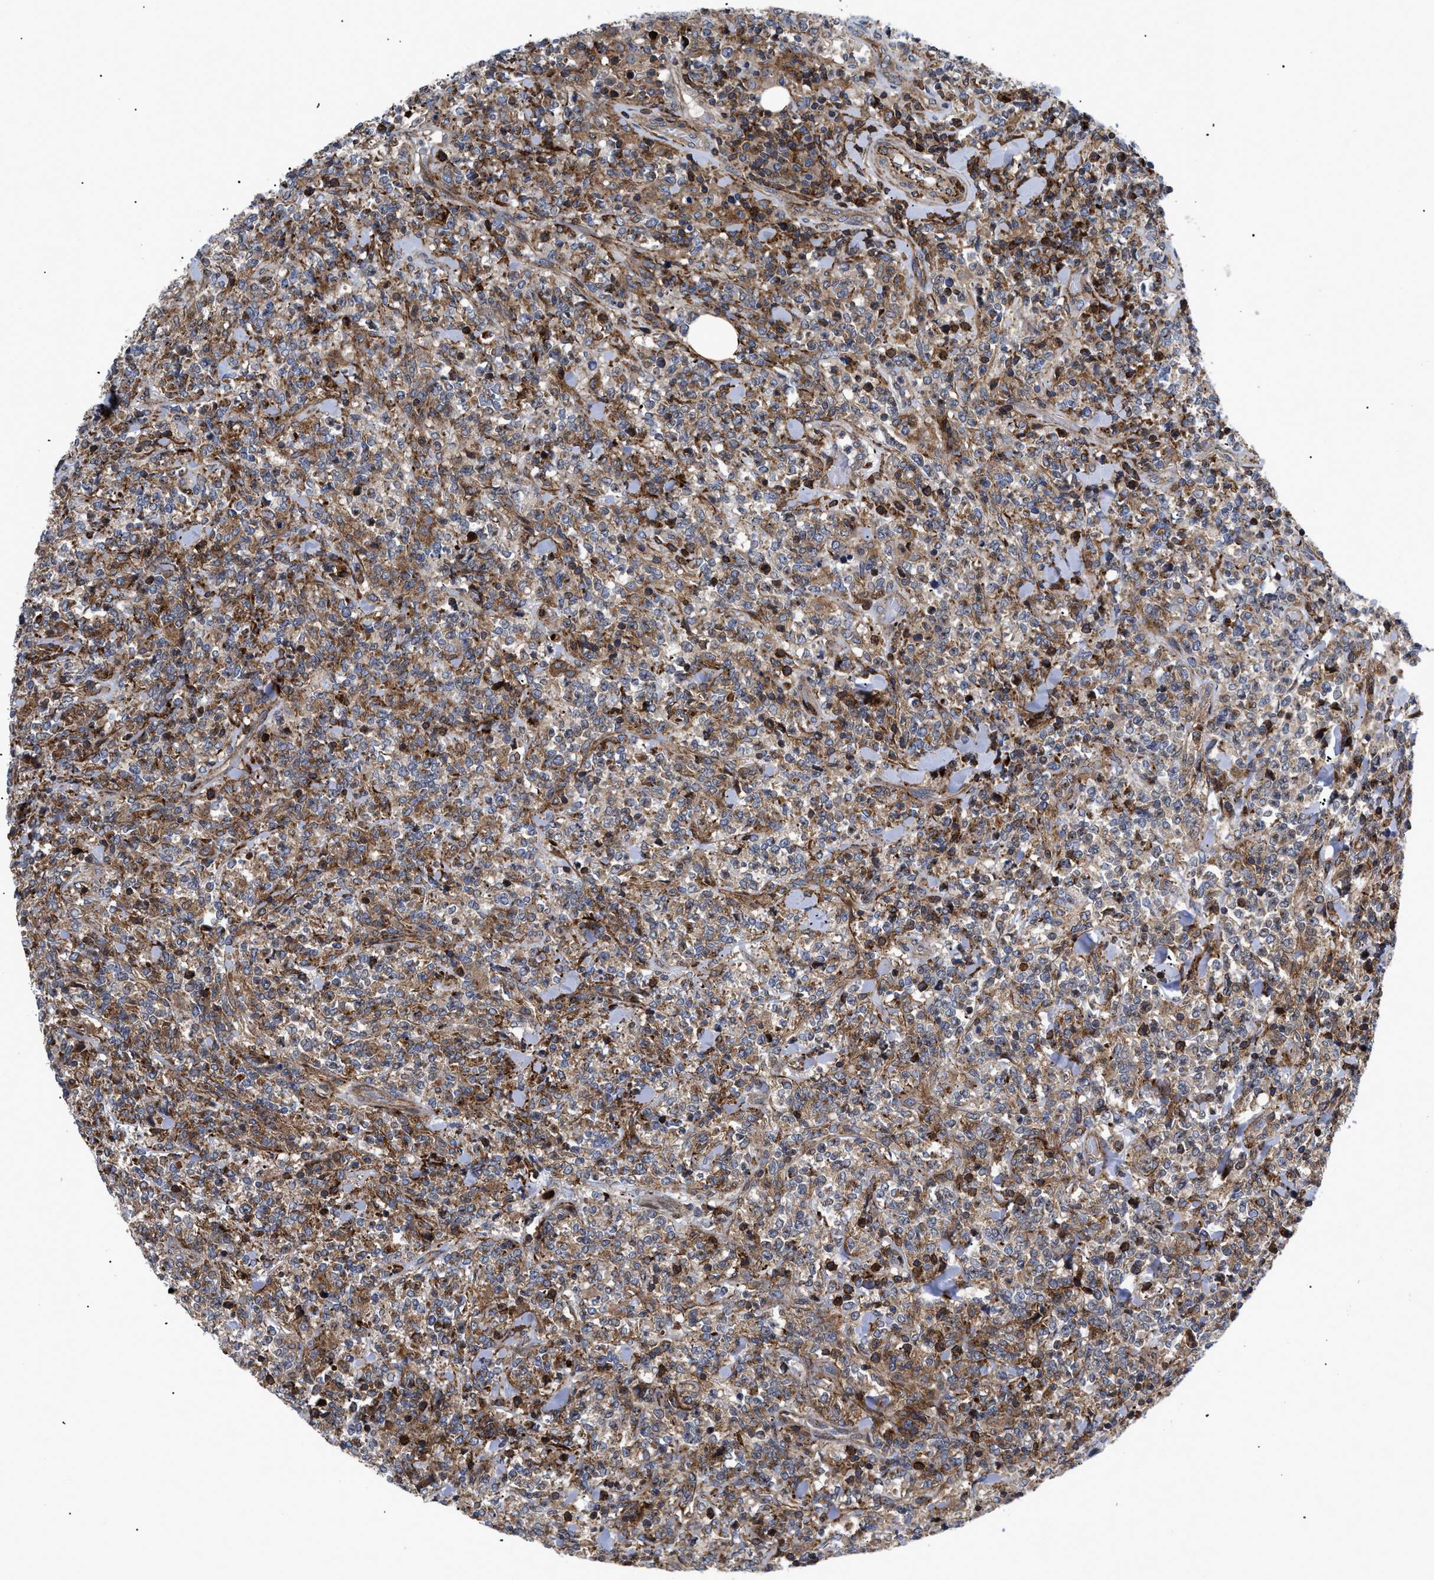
{"staining": {"intensity": "moderate", "quantity": "25%-75%", "location": "cytoplasmic/membranous"}, "tissue": "lymphoma", "cell_type": "Tumor cells", "image_type": "cancer", "snomed": [{"axis": "morphology", "description": "Malignant lymphoma, non-Hodgkin's type, High grade"}, {"axis": "topography", "description": "Soft tissue"}], "caption": "Approximately 25%-75% of tumor cells in lymphoma demonstrate moderate cytoplasmic/membranous protein expression as visualized by brown immunohistochemical staining.", "gene": "SPAST", "patient": {"sex": "male", "age": 18}}